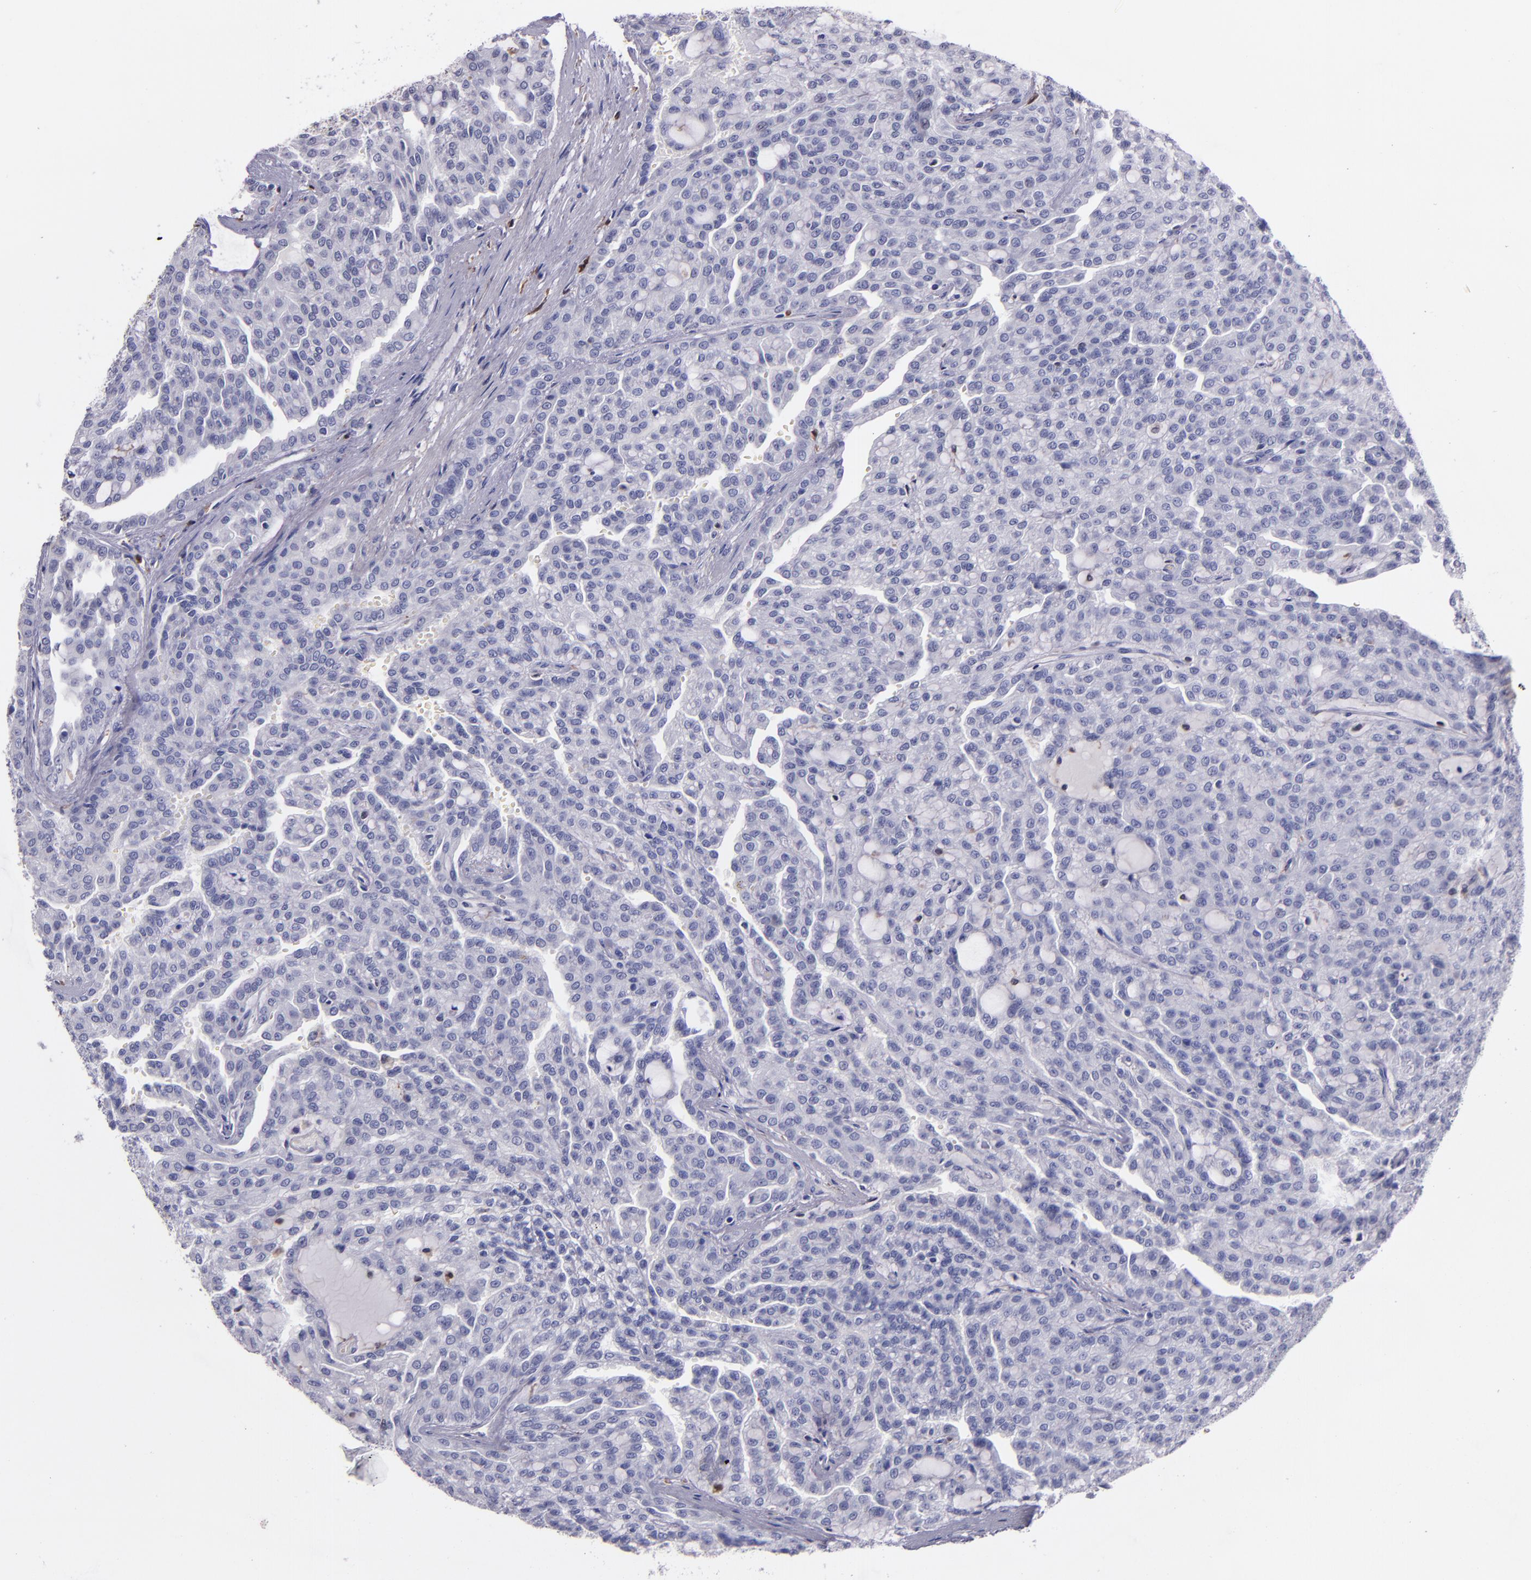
{"staining": {"intensity": "negative", "quantity": "none", "location": "none"}, "tissue": "renal cancer", "cell_type": "Tumor cells", "image_type": "cancer", "snomed": [{"axis": "morphology", "description": "Adenocarcinoma, NOS"}, {"axis": "topography", "description": "Kidney"}], "caption": "Photomicrograph shows no significant protein expression in tumor cells of renal cancer (adenocarcinoma).", "gene": "F13A1", "patient": {"sex": "male", "age": 63}}